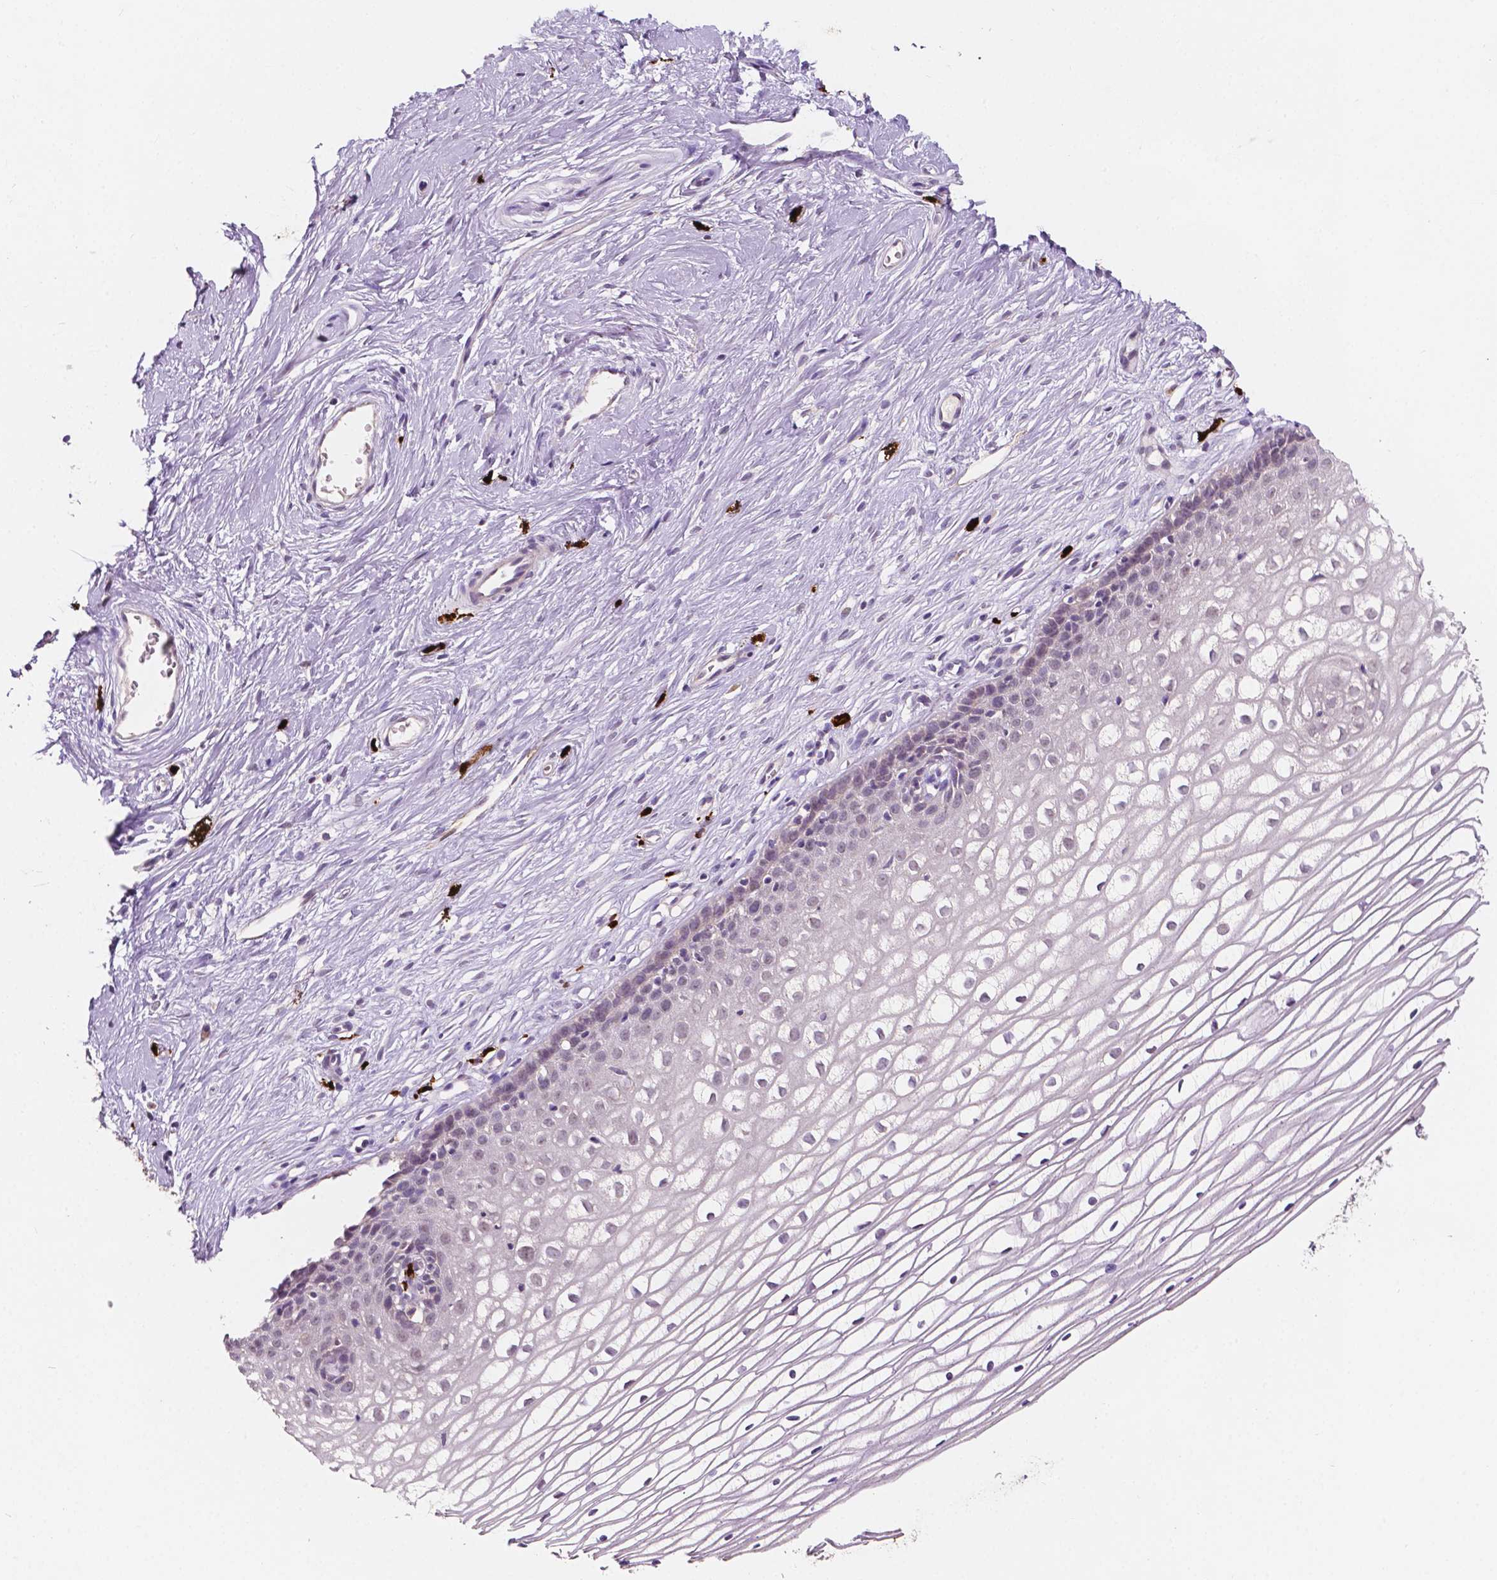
{"staining": {"intensity": "negative", "quantity": "none", "location": "none"}, "tissue": "cervix", "cell_type": "Glandular cells", "image_type": "normal", "snomed": [{"axis": "morphology", "description": "Normal tissue, NOS"}, {"axis": "topography", "description": "Cervix"}], "caption": "The image demonstrates no significant expression in glandular cells of cervix. (Stains: DAB (3,3'-diaminobenzidine) immunohistochemistry (IHC) with hematoxylin counter stain, Microscopy: brightfield microscopy at high magnification).", "gene": "SIRT2", "patient": {"sex": "female", "age": 40}}